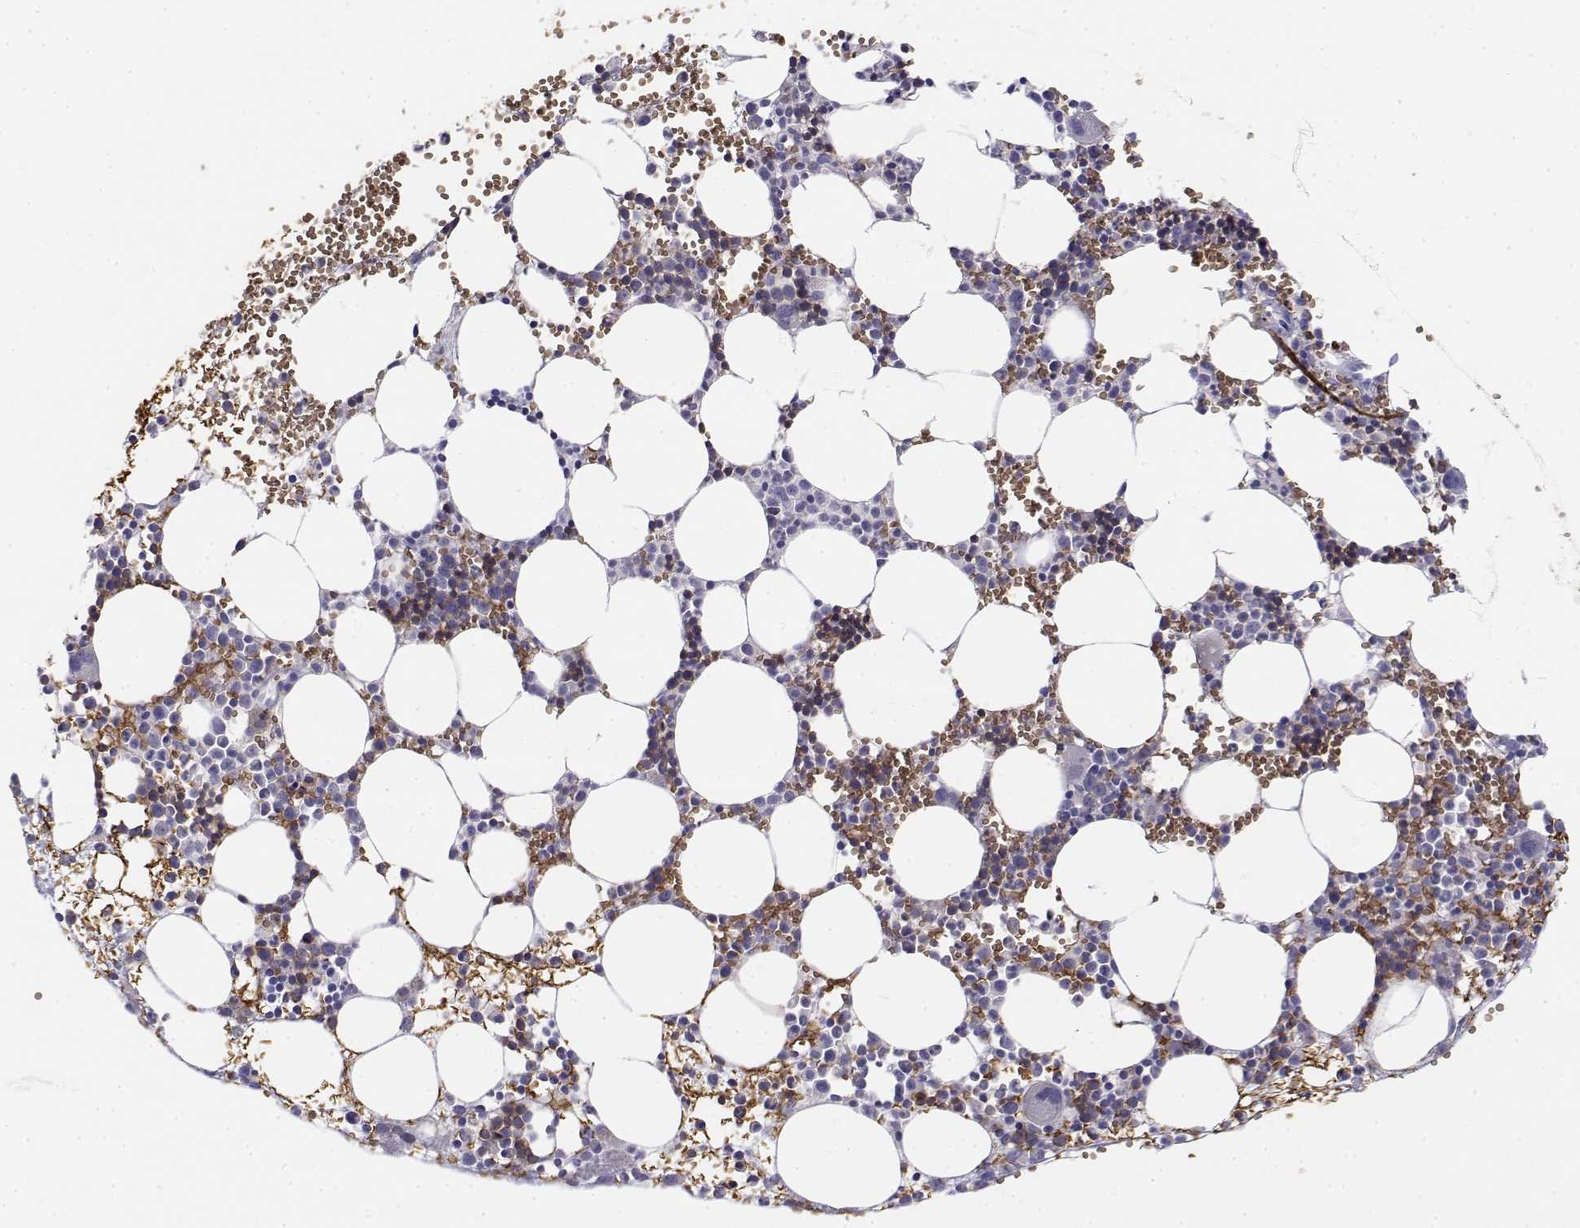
{"staining": {"intensity": "negative", "quantity": "none", "location": "none"}, "tissue": "bone marrow", "cell_type": "Hematopoietic cells", "image_type": "normal", "snomed": [{"axis": "morphology", "description": "Normal tissue, NOS"}, {"axis": "topography", "description": "Bone marrow"}], "caption": "Hematopoietic cells show no significant protein positivity in benign bone marrow. (Immunohistochemistry, brightfield microscopy, high magnification).", "gene": "CADM1", "patient": {"sex": "male", "age": 89}}